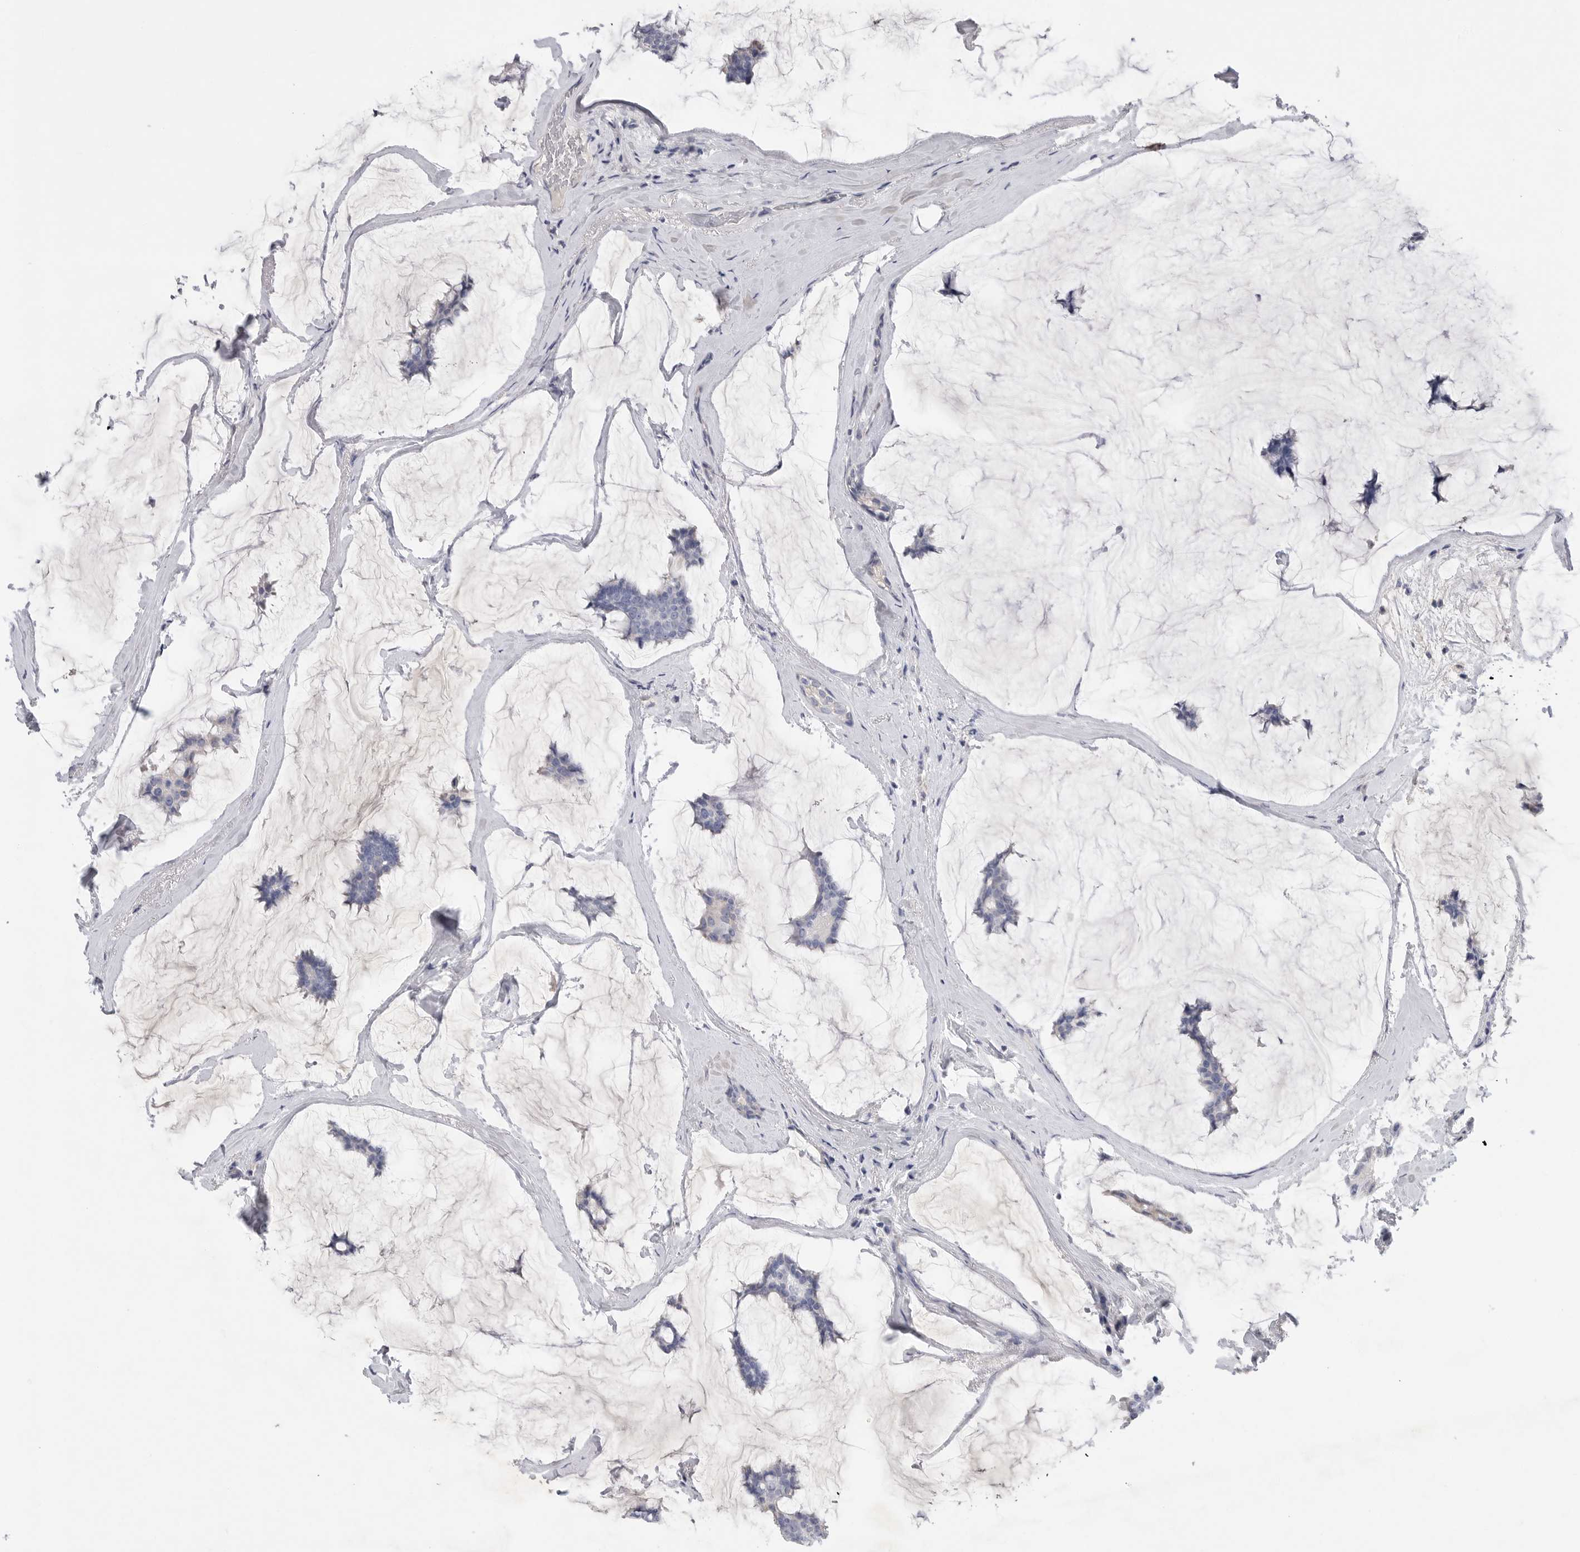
{"staining": {"intensity": "negative", "quantity": "none", "location": "none"}, "tissue": "breast cancer", "cell_type": "Tumor cells", "image_type": "cancer", "snomed": [{"axis": "morphology", "description": "Duct carcinoma"}, {"axis": "topography", "description": "Breast"}], "caption": "Intraductal carcinoma (breast) was stained to show a protein in brown. There is no significant expression in tumor cells.", "gene": "CAMK2B", "patient": {"sex": "female", "age": 93}}